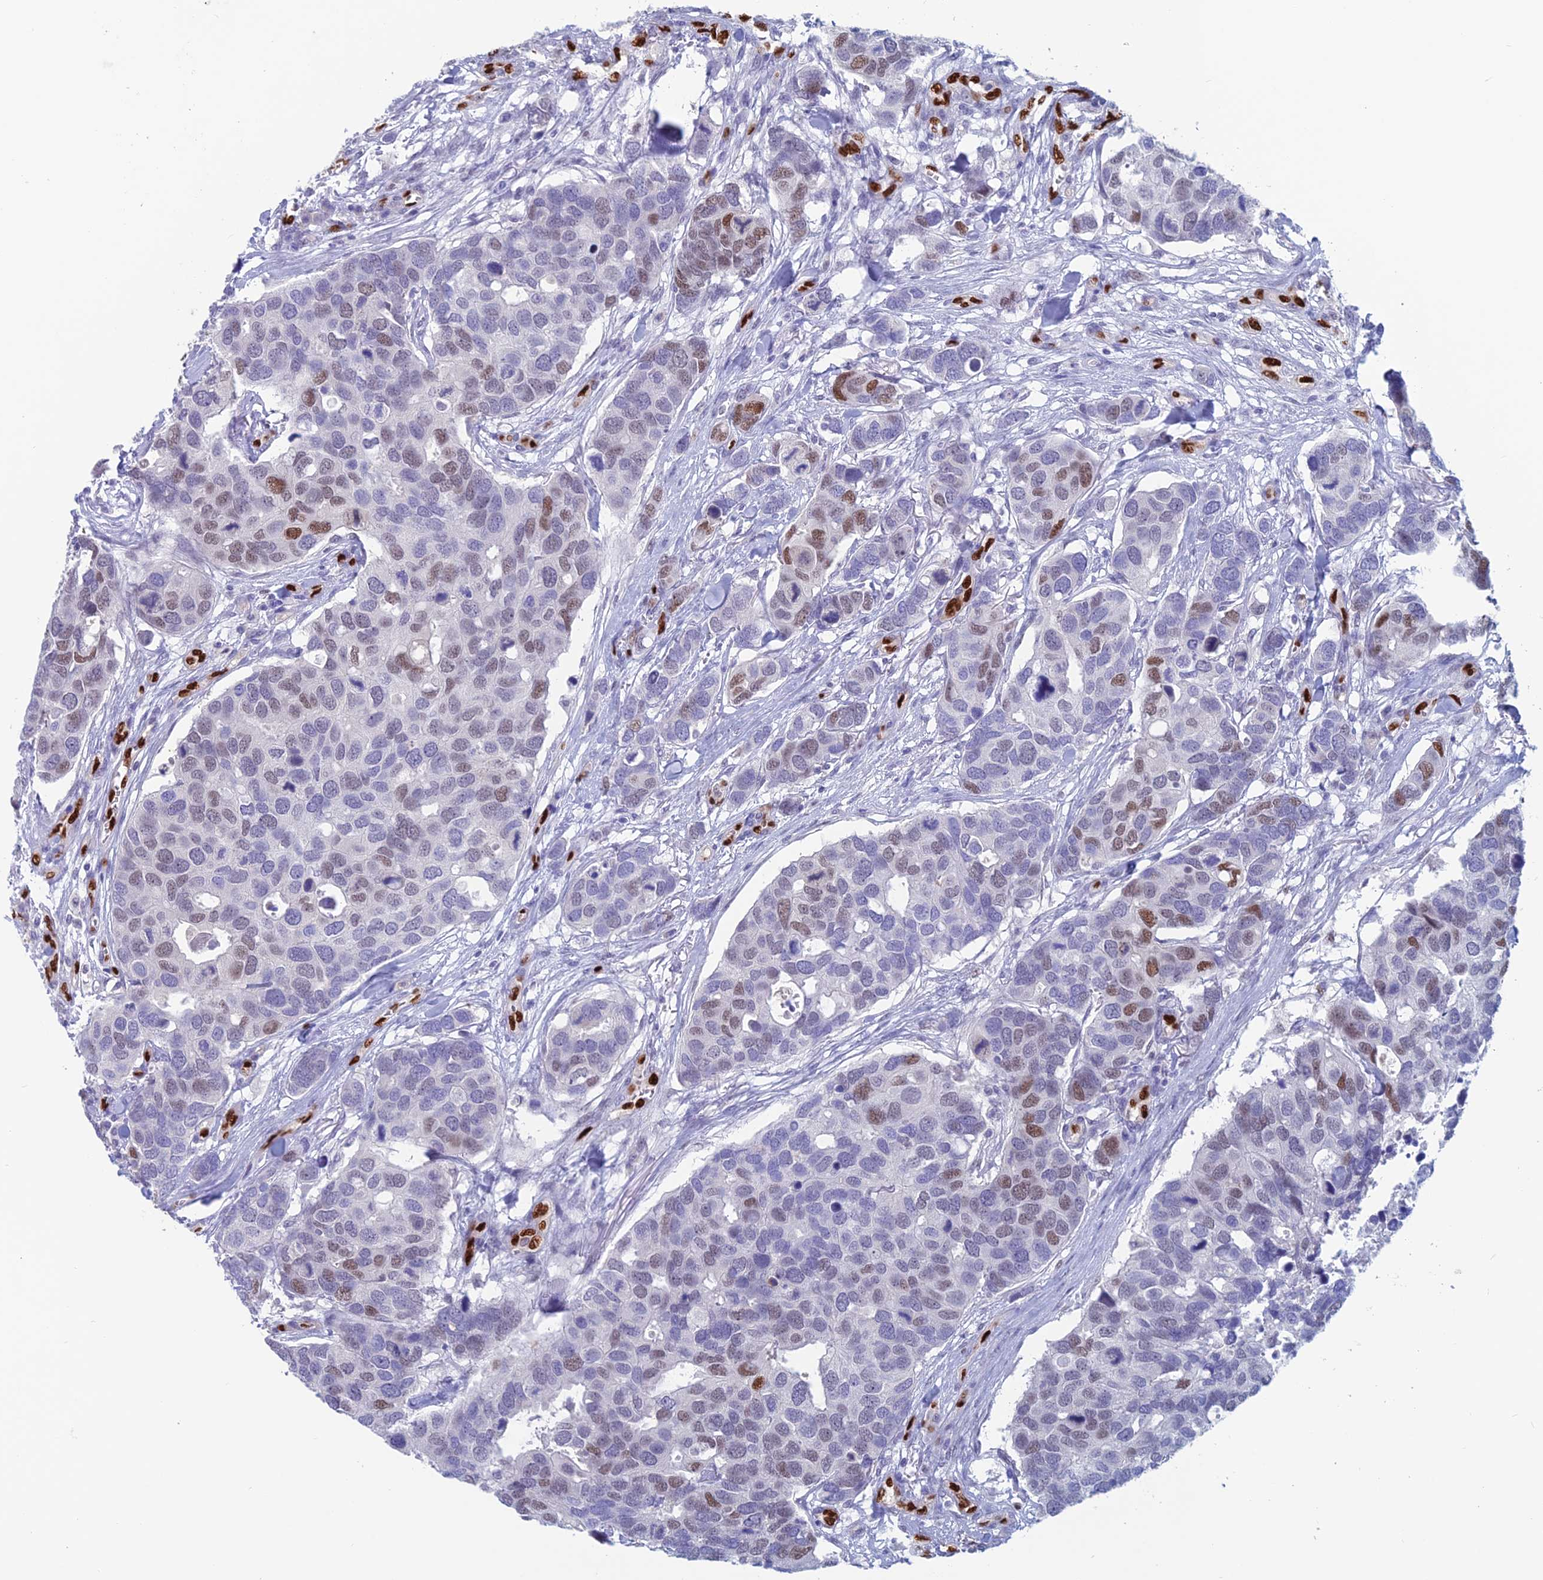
{"staining": {"intensity": "moderate", "quantity": "25%-75%", "location": "nuclear"}, "tissue": "breast cancer", "cell_type": "Tumor cells", "image_type": "cancer", "snomed": [{"axis": "morphology", "description": "Duct carcinoma"}, {"axis": "topography", "description": "Breast"}], "caption": "Moderate nuclear staining is identified in about 25%-75% of tumor cells in infiltrating ductal carcinoma (breast). (Brightfield microscopy of DAB IHC at high magnification).", "gene": "NOL4L", "patient": {"sex": "female", "age": 83}}